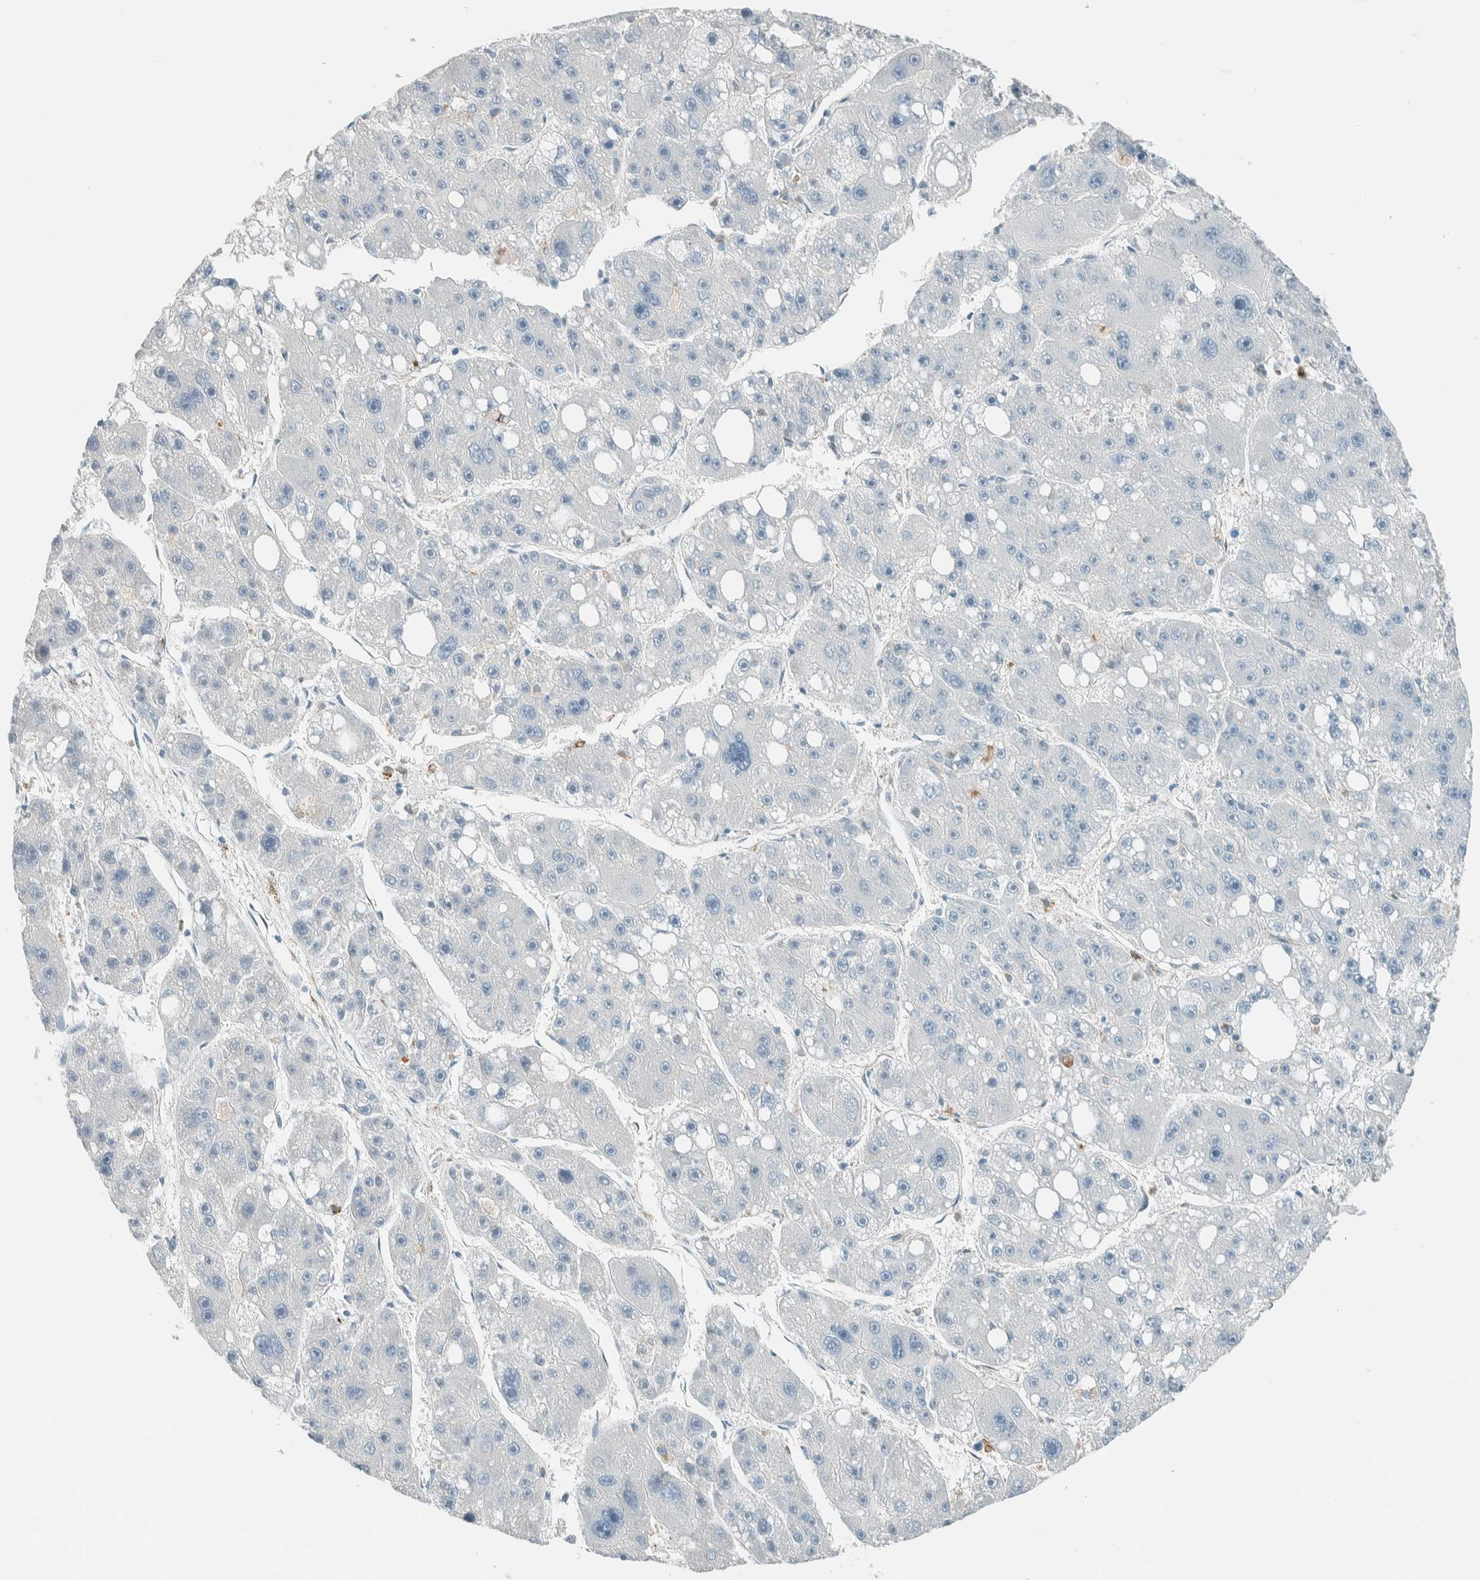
{"staining": {"intensity": "negative", "quantity": "none", "location": "none"}, "tissue": "liver cancer", "cell_type": "Tumor cells", "image_type": "cancer", "snomed": [{"axis": "morphology", "description": "Carcinoma, Hepatocellular, NOS"}, {"axis": "topography", "description": "Liver"}], "caption": "The micrograph demonstrates no significant expression in tumor cells of liver hepatocellular carcinoma. (DAB (3,3'-diaminobenzidine) immunohistochemistry (IHC) with hematoxylin counter stain).", "gene": "NXN", "patient": {"sex": "female", "age": 61}}